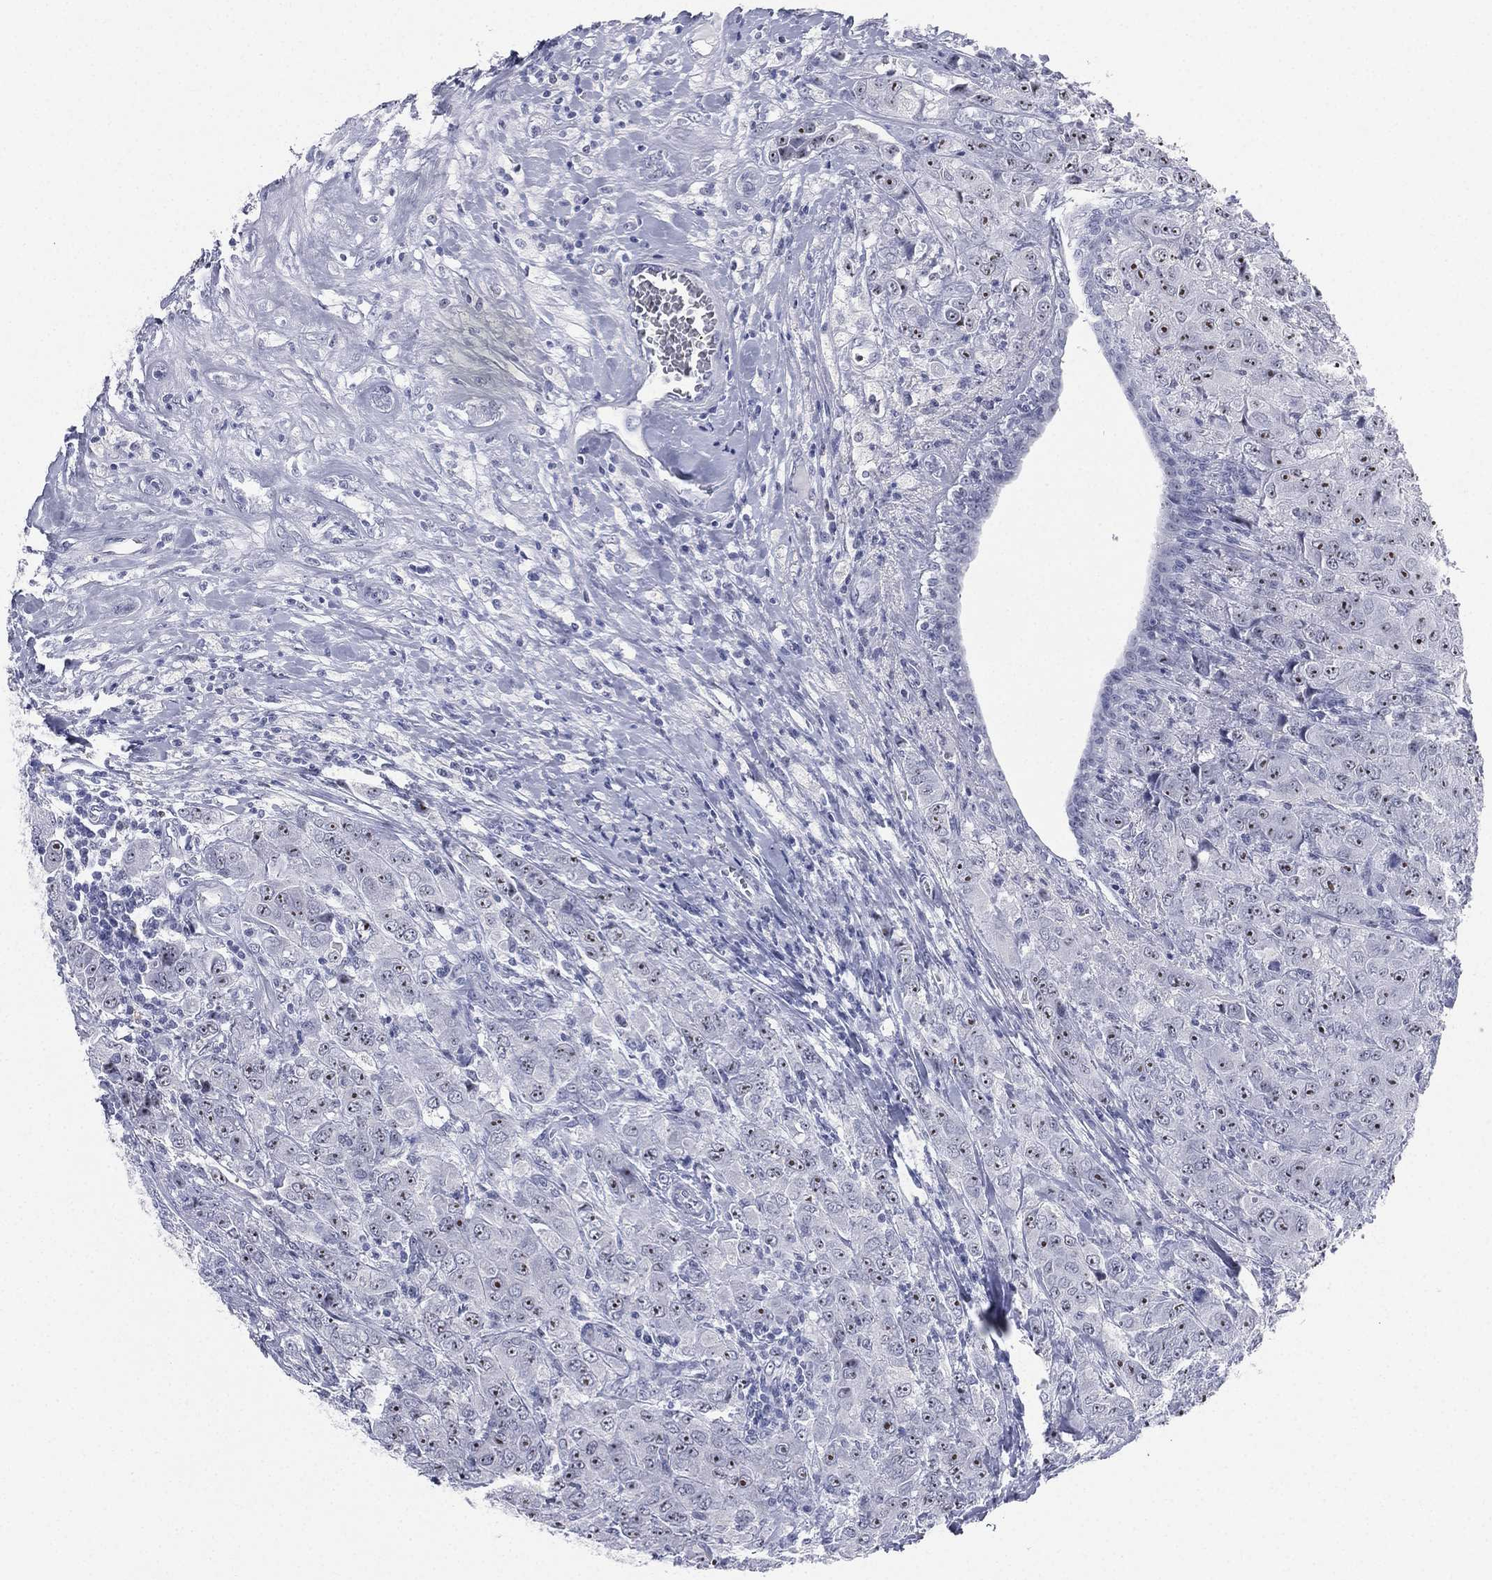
{"staining": {"intensity": "moderate", "quantity": ">75%", "location": "nuclear"}, "tissue": "breast cancer", "cell_type": "Tumor cells", "image_type": "cancer", "snomed": [{"axis": "morphology", "description": "Duct carcinoma"}, {"axis": "topography", "description": "Breast"}], "caption": "Immunohistochemical staining of human breast cancer (intraductal carcinoma) shows medium levels of moderate nuclear protein positivity in approximately >75% of tumor cells. (Stains: DAB in brown, nuclei in blue, Microscopy: brightfield microscopy at high magnification).", "gene": "CD22", "patient": {"sex": "female", "age": 43}}